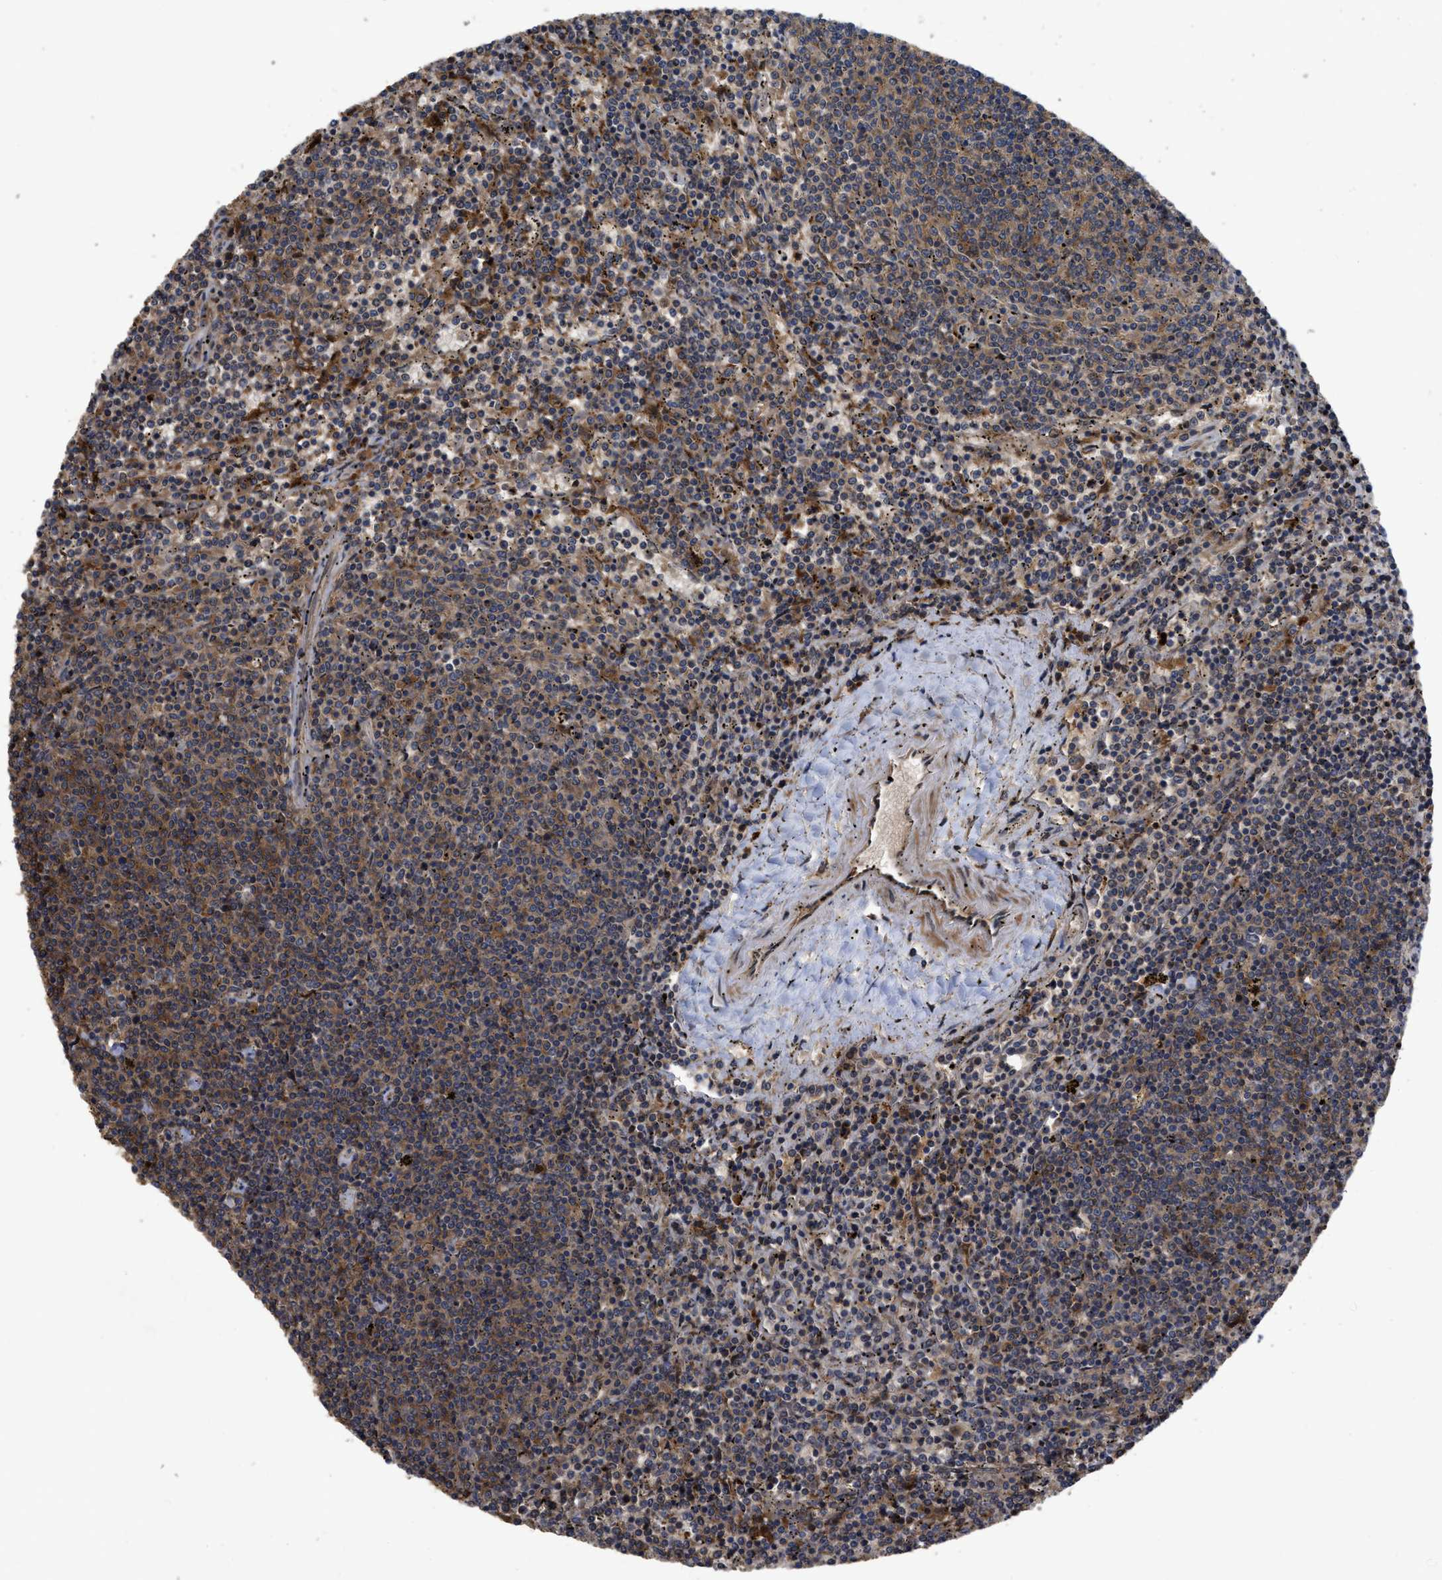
{"staining": {"intensity": "moderate", "quantity": ">75%", "location": "cytoplasmic/membranous"}, "tissue": "lymphoma", "cell_type": "Tumor cells", "image_type": "cancer", "snomed": [{"axis": "morphology", "description": "Malignant lymphoma, non-Hodgkin's type, Low grade"}, {"axis": "topography", "description": "Spleen"}], "caption": "Moderate cytoplasmic/membranous positivity for a protein is identified in about >75% of tumor cells of lymphoma using immunohistochemistry.", "gene": "CBR3", "patient": {"sex": "female", "age": 50}}